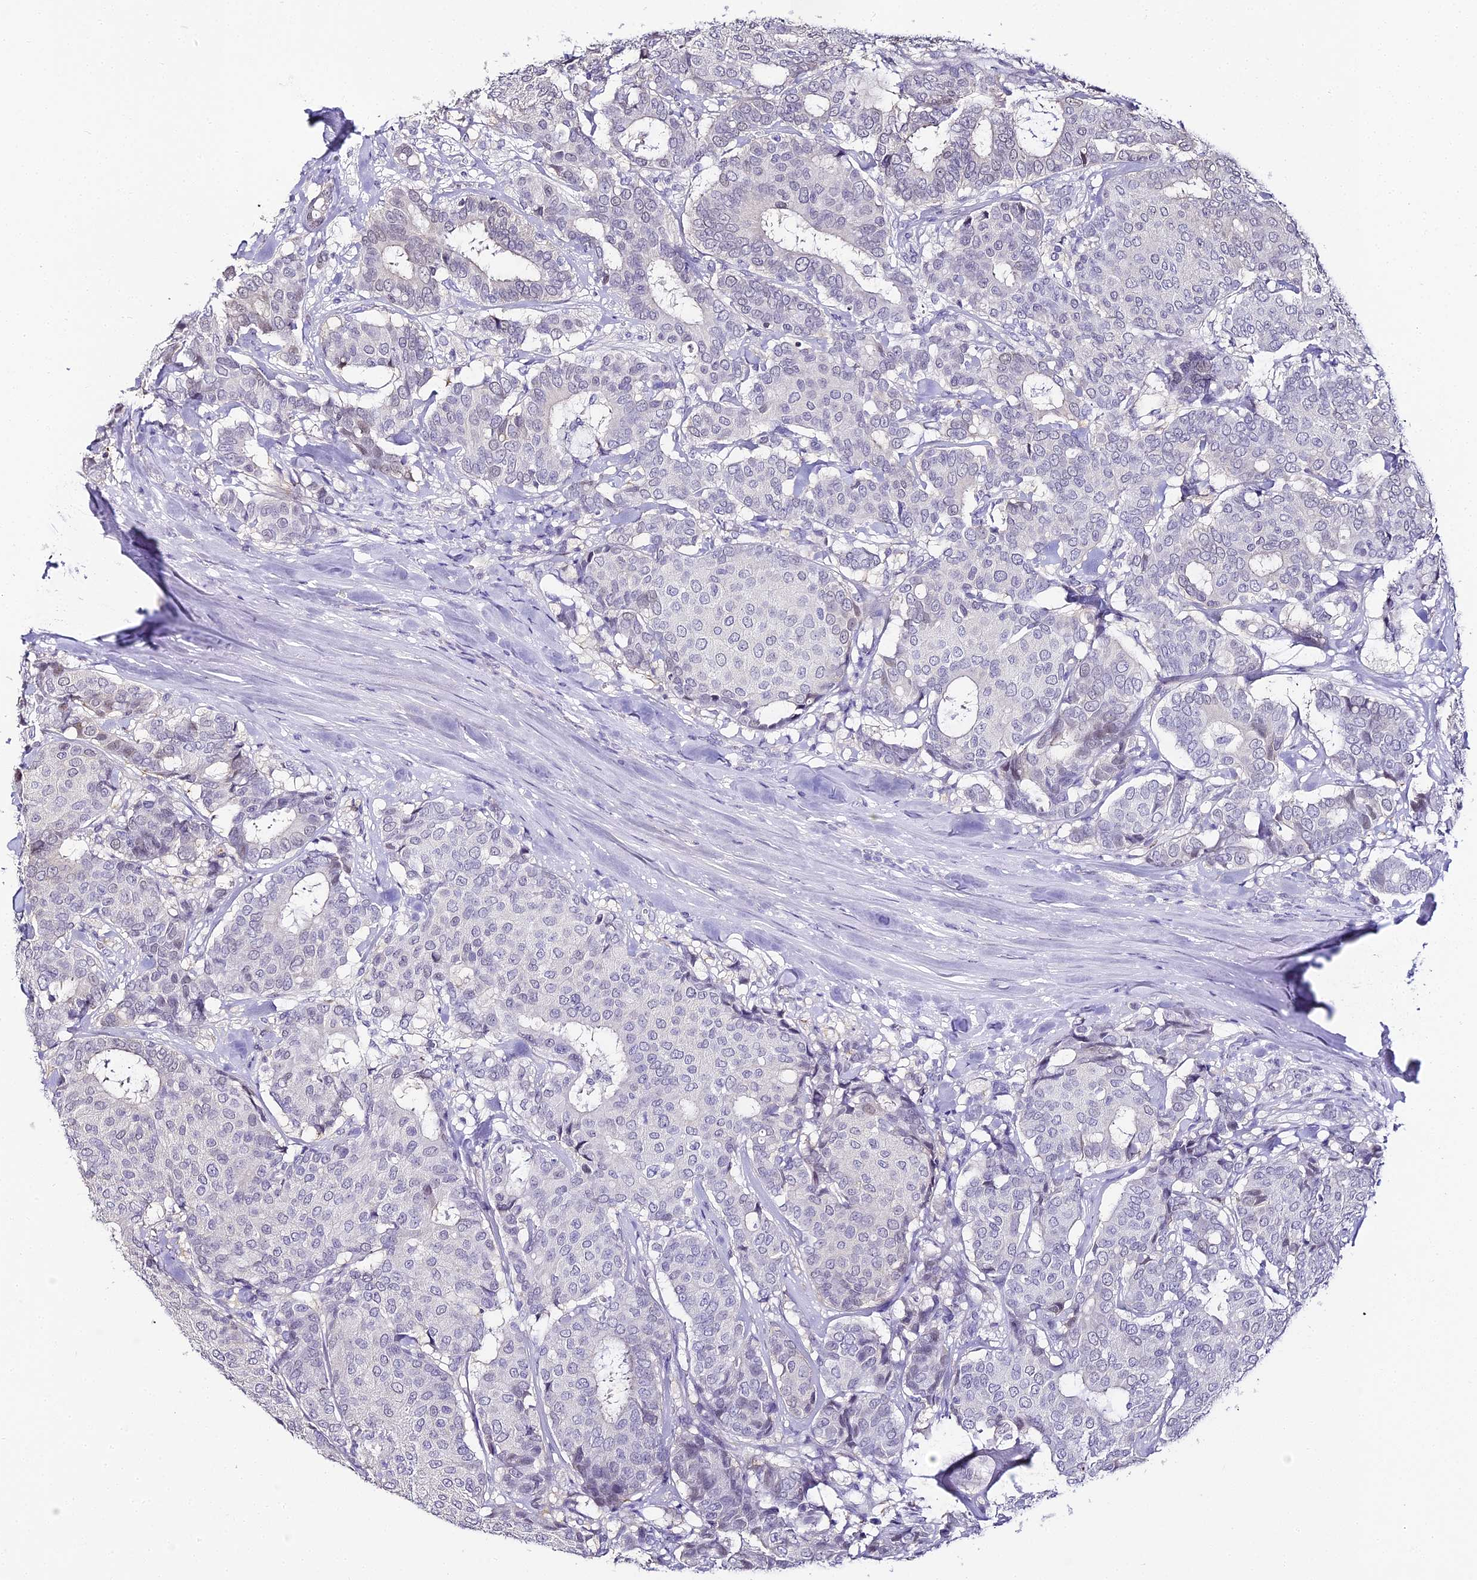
{"staining": {"intensity": "negative", "quantity": "none", "location": "none"}, "tissue": "breast cancer", "cell_type": "Tumor cells", "image_type": "cancer", "snomed": [{"axis": "morphology", "description": "Duct carcinoma"}, {"axis": "topography", "description": "Breast"}], "caption": "Immunohistochemical staining of infiltrating ductal carcinoma (breast) shows no significant expression in tumor cells.", "gene": "ABHD14A-ACY1", "patient": {"sex": "female", "age": 75}}